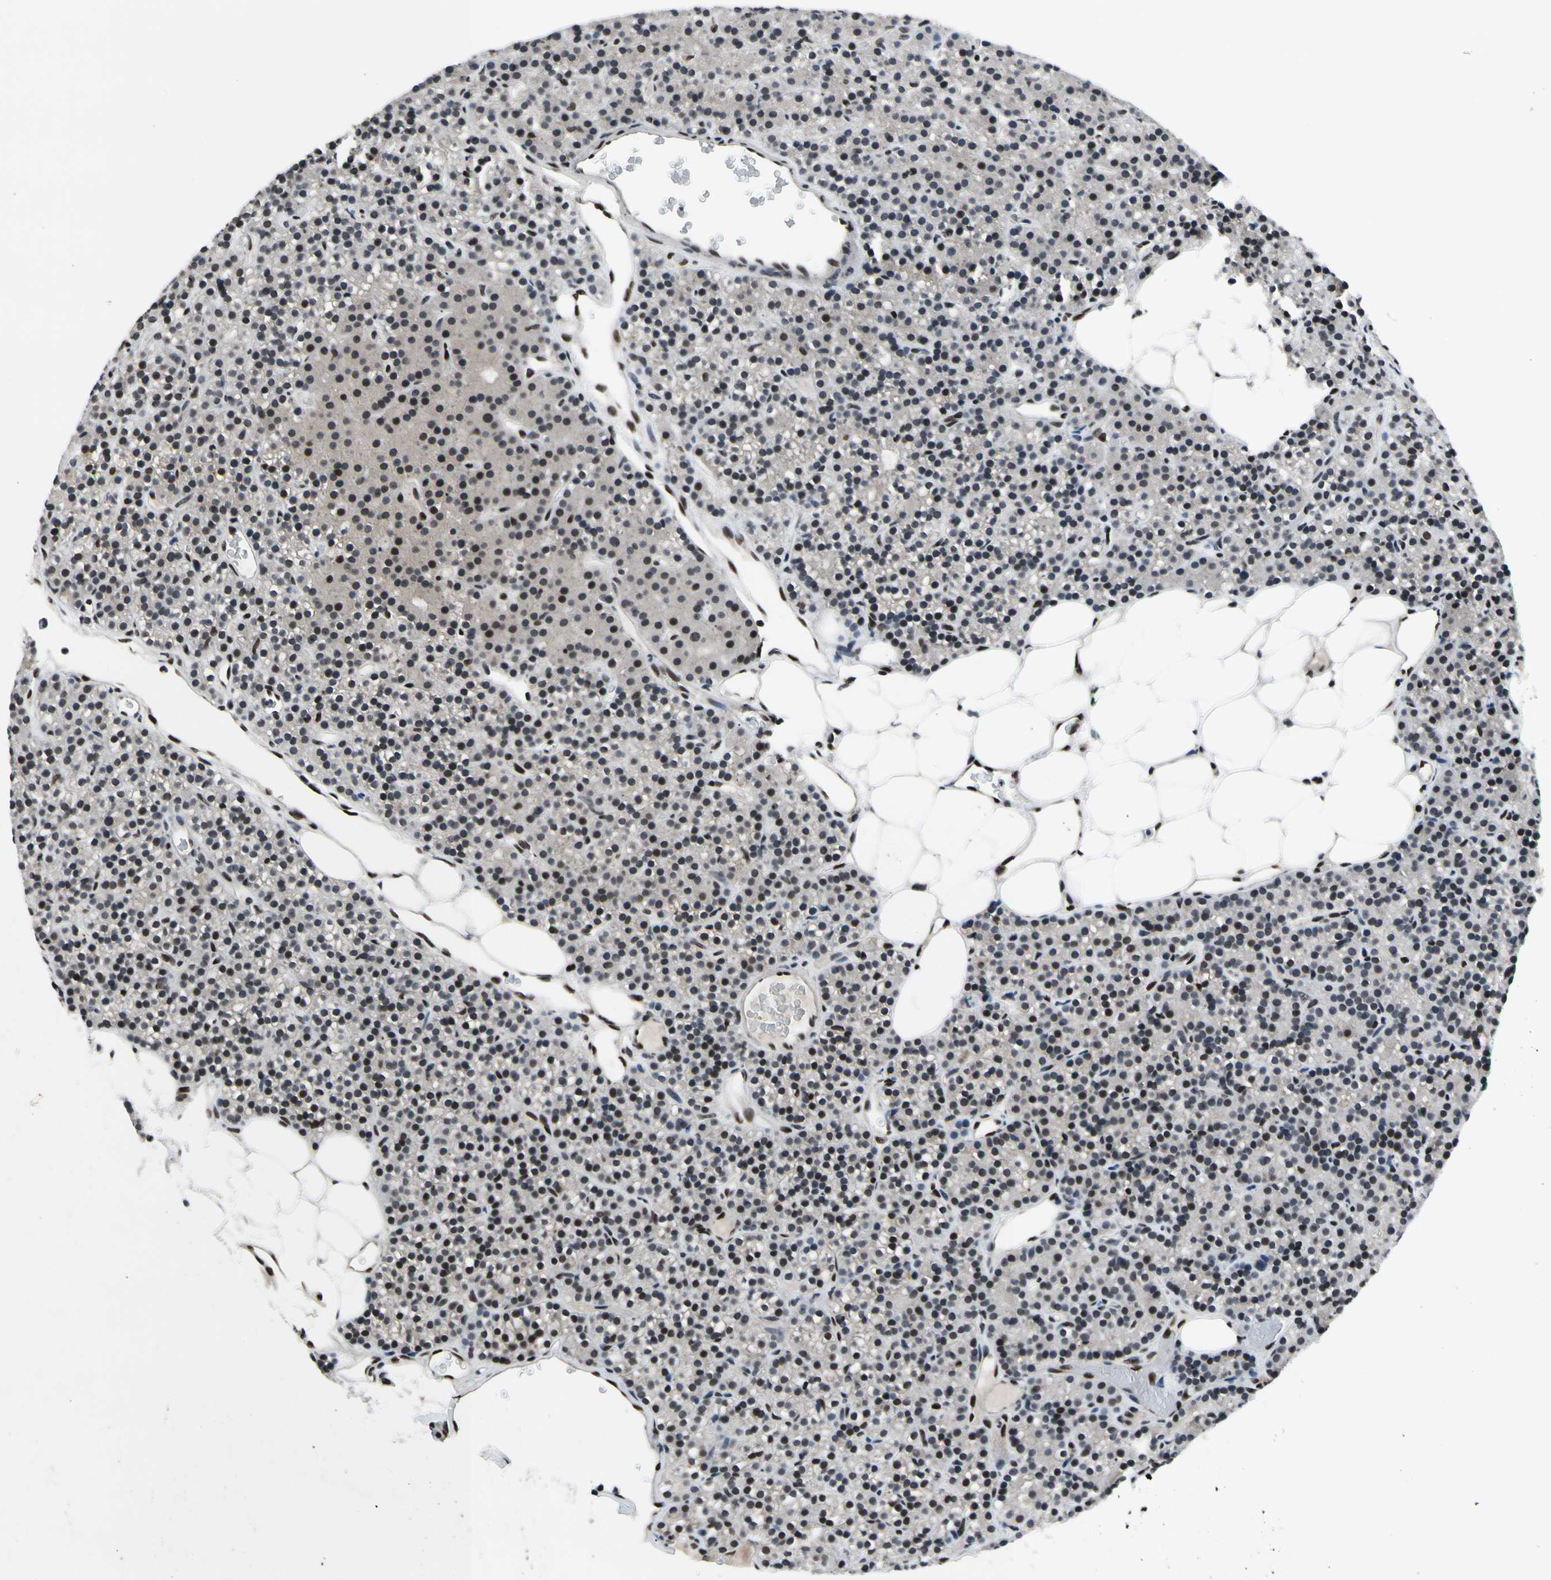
{"staining": {"intensity": "moderate", "quantity": "25%-75%", "location": "cytoplasmic/membranous,nuclear"}, "tissue": "parathyroid gland", "cell_type": "Glandular cells", "image_type": "normal", "snomed": [{"axis": "morphology", "description": "Normal tissue, NOS"}, {"axis": "morphology", "description": "Hyperplasia, NOS"}, {"axis": "topography", "description": "Parathyroid gland"}], "caption": "Moderate cytoplasmic/membranous,nuclear protein expression is identified in about 25%-75% of glandular cells in parathyroid gland. (DAB IHC with brightfield microscopy, high magnification).", "gene": "RECQL", "patient": {"sex": "male", "age": 44}}